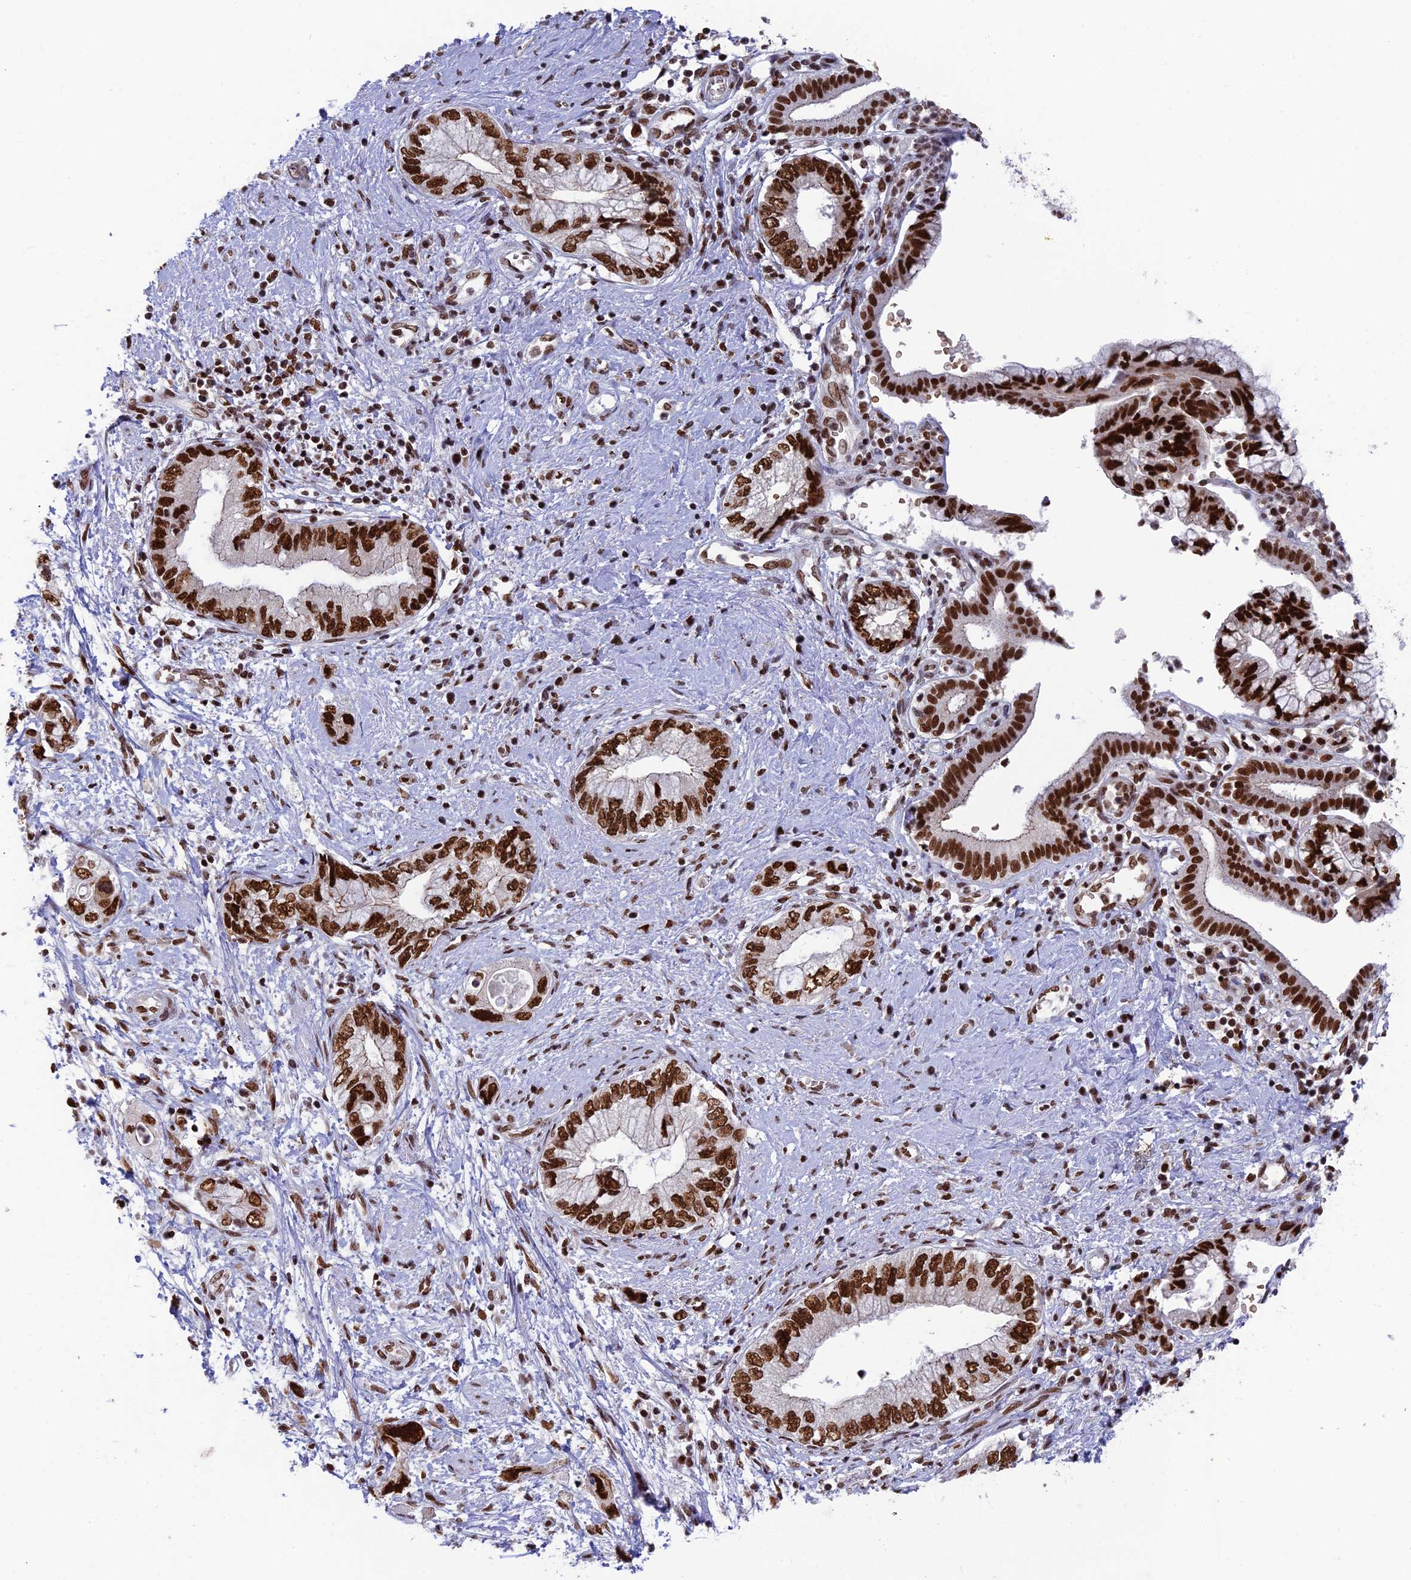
{"staining": {"intensity": "strong", "quantity": ">75%", "location": "nuclear"}, "tissue": "pancreatic cancer", "cell_type": "Tumor cells", "image_type": "cancer", "snomed": [{"axis": "morphology", "description": "Adenocarcinoma, NOS"}, {"axis": "topography", "description": "Pancreas"}], "caption": "This is a micrograph of immunohistochemistry staining of pancreatic adenocarcinoma, which shows strong positivity in the nuclear of tumor cells.", "gene": "EEF1AKMT3", "patient": {"sex": "female", "age": 73}}